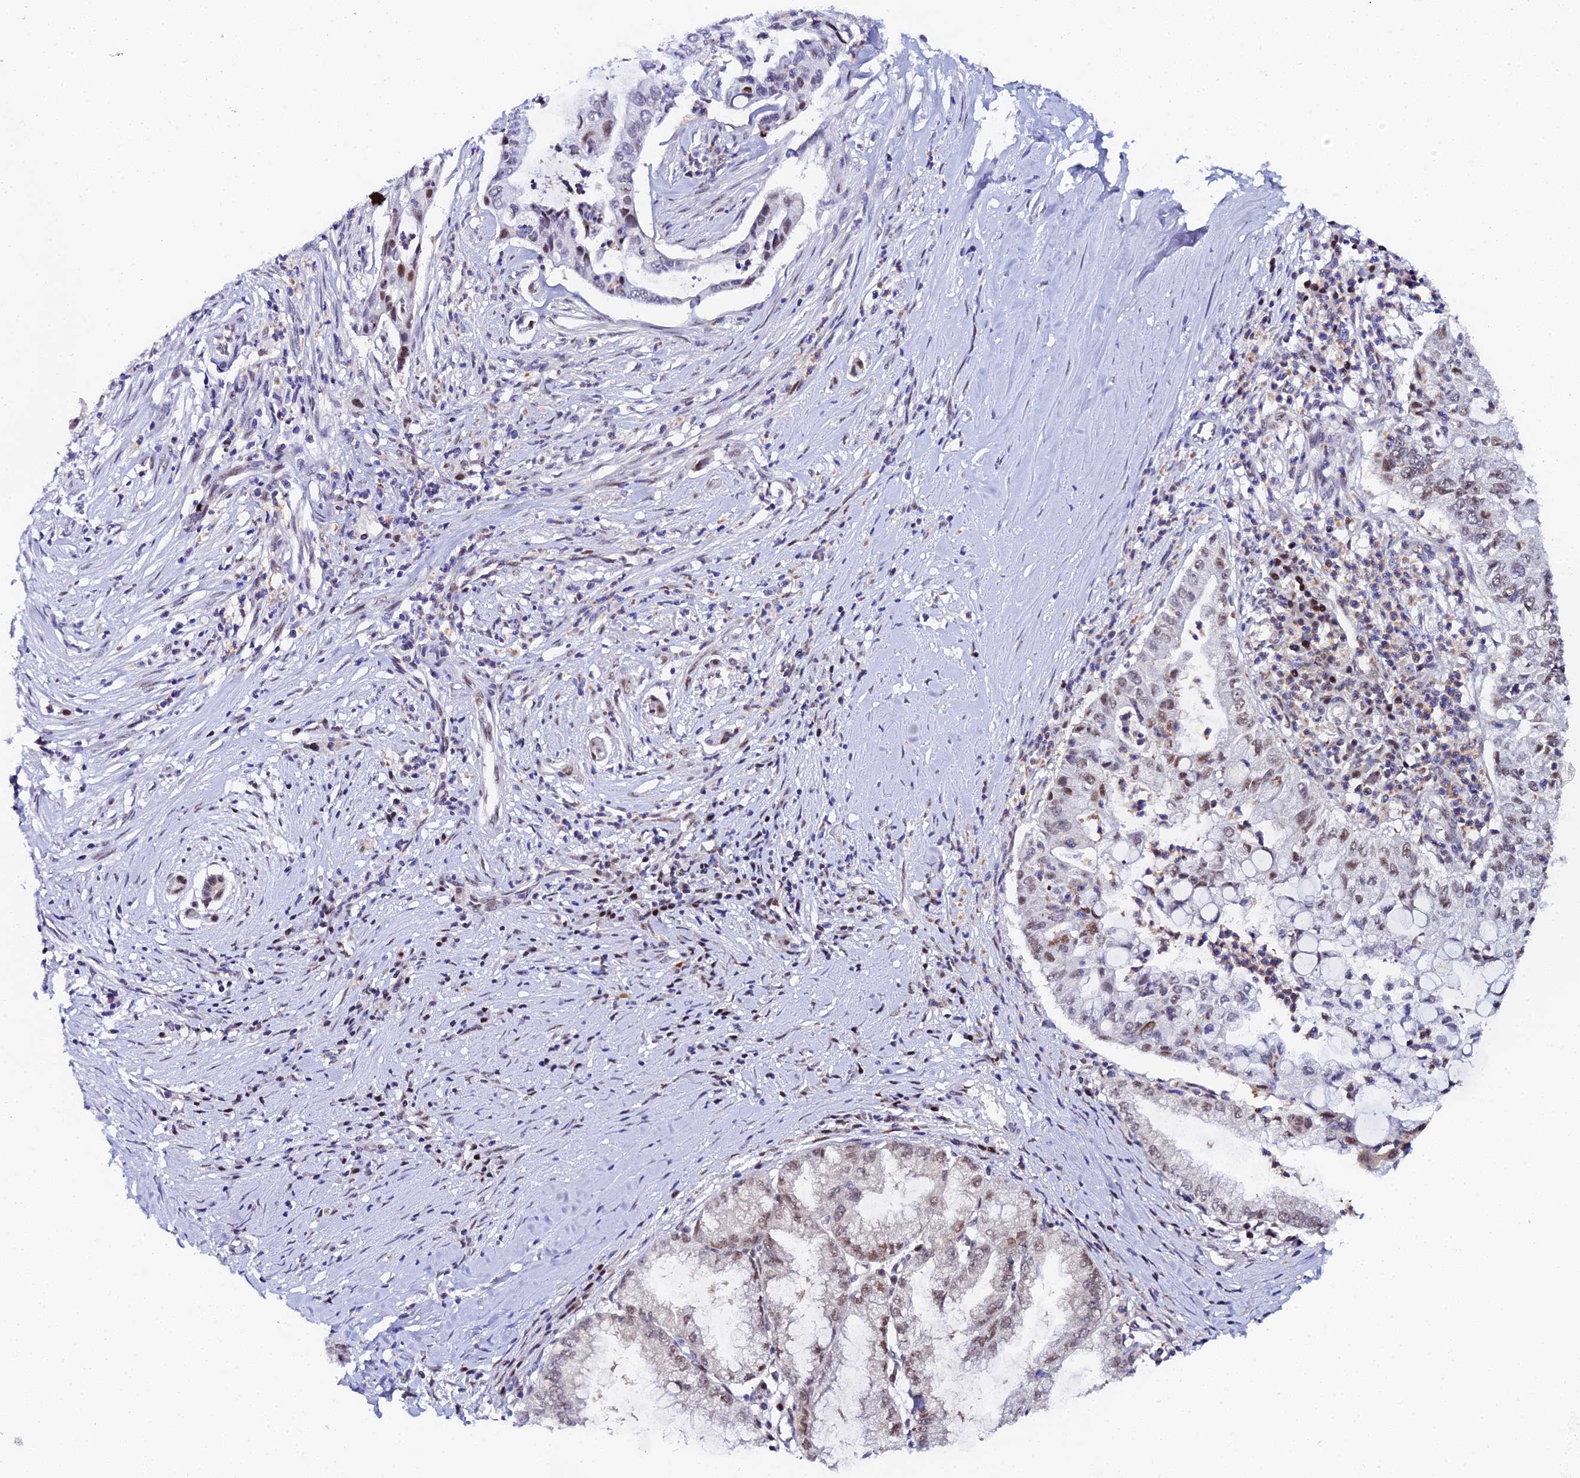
{"staining": {"intensity": "moderate", "quantity": "25%-75%", "location": "nuclear"}, "tissue": "pancreatic cancer", "cell_type": "Tumor cells", "image_type": "cancer", "snomed": [{"axis": "morphology", "description": "Adenocarcinoma, NOS"}, {"axis": "topography", "description": "Pancreas"}], "caption": "Immunohistochemical staining of human pancreatic cancer exhibits medium levels of moderate nuclear positivity in about 25%-75% of tumor cells. The staining was performed using DAB to visualize the protein expression in brown, while the nuclei were stained in blue with hematoxylin (Magnification: 20x).", "gene": "TIFA", "patient": {"sex": "male", "age": 73}}